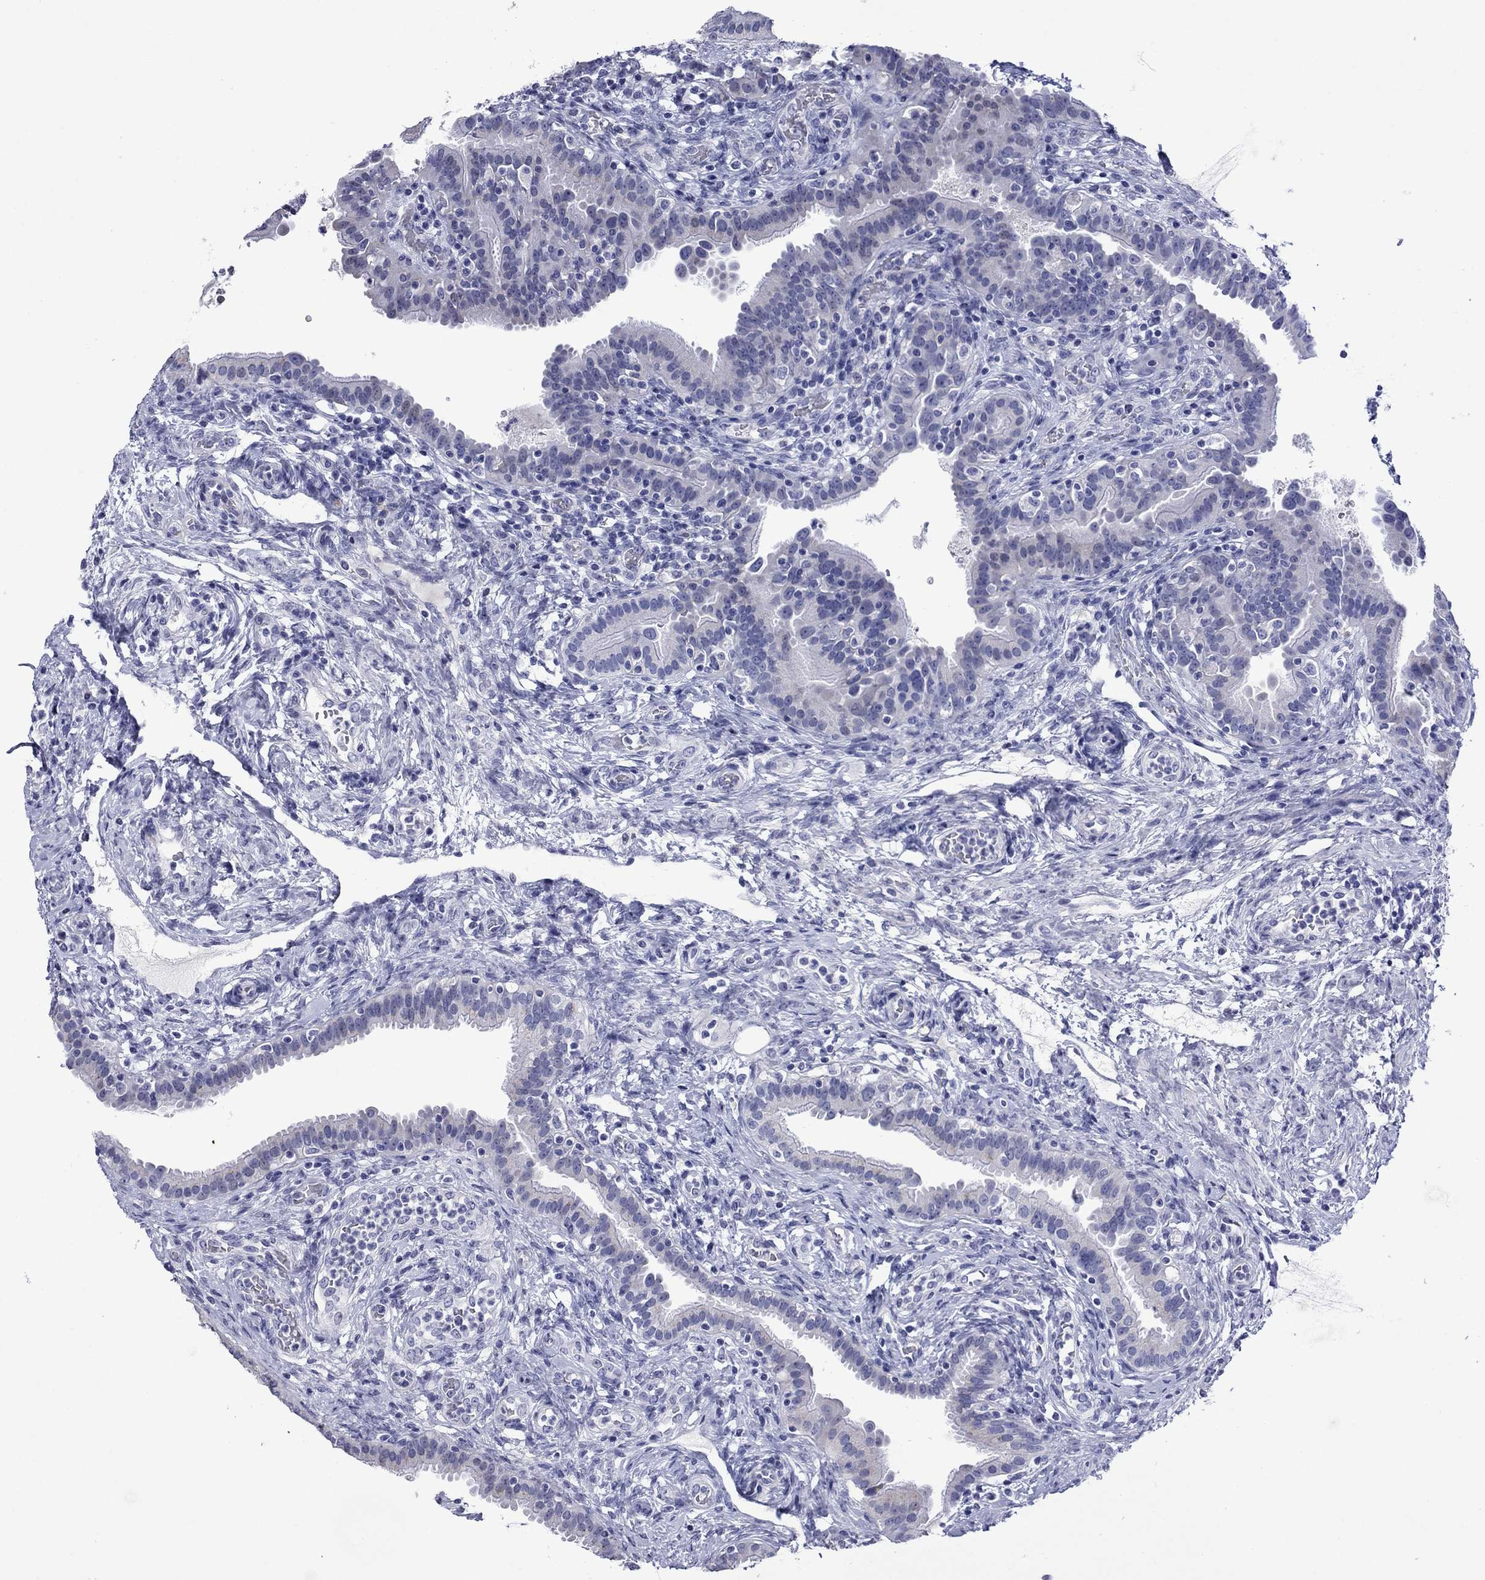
{"staining": {"intensity": "negative", "quantity": "none", "location": "none"}, "tissue": "fallopian tube", "cell_type": "Glandular cells", "image_type": "normal", "snomed": [{"axis": "morphology", "description": "Normal tissue, NOS"}, {"axis": "topography", "description": "Fallopian tube"}, {"axis": "topography", "description": "Ovary"}], "caption": "This is an IHC photomicrograph of normal human fallopian tube. There is no expression in glandular cells.", "gene": "PIWIL1", "patient": {"sex": "female", "age": 41}}